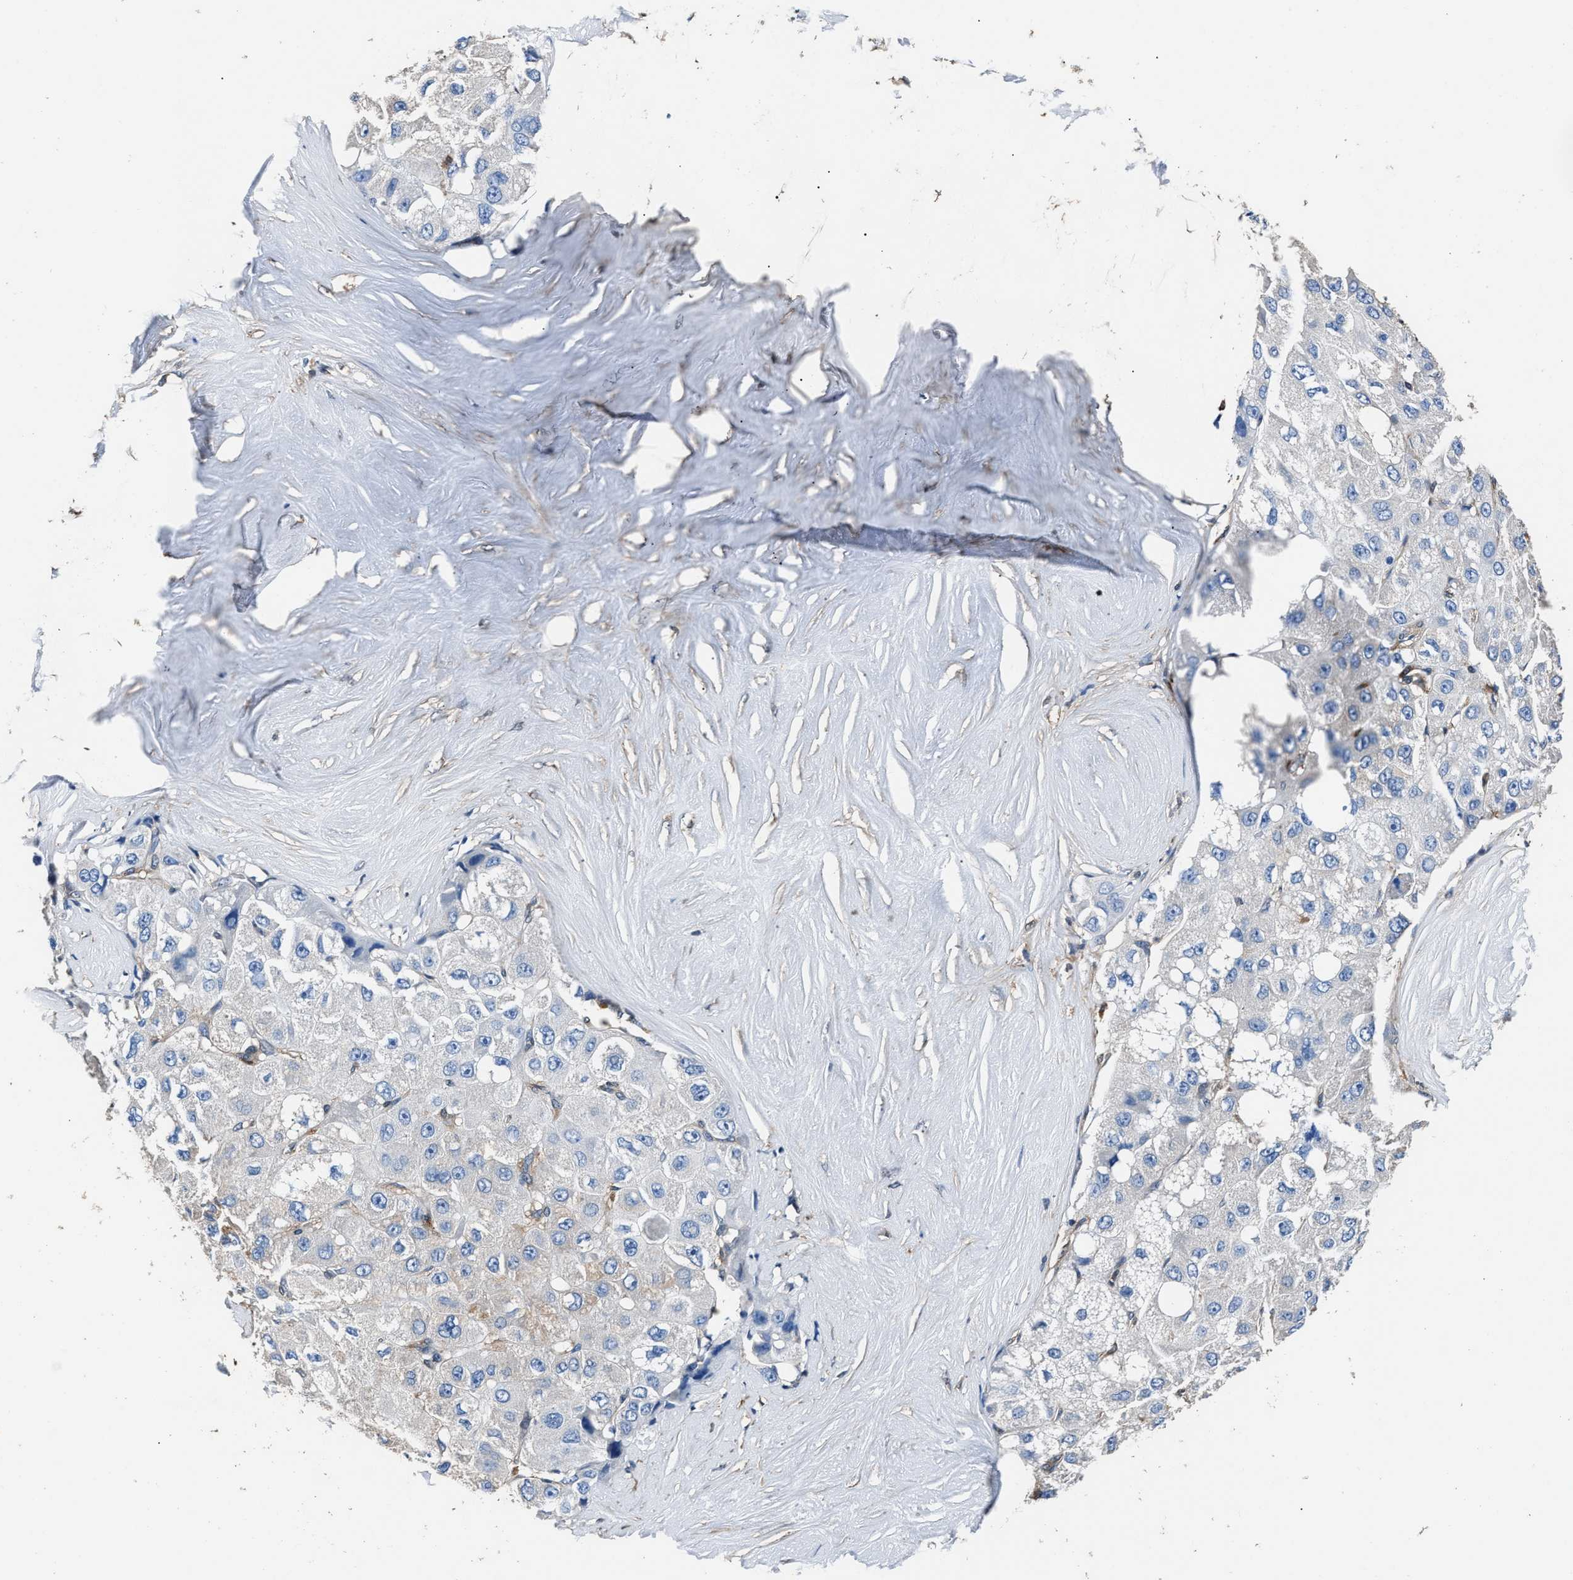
{"staining": {"intensity": "negative", "quantity": "none", "location": "none"}, "tissue": "liver cancer", "cell_type": "Tumor cells", "image_type": "cancer", "snomed": [{"axis": "morphology", "description": "Carcinoma, Hepatocellular, NOS"}, {"axis": "topography", "description": "Liver"}], "caption": "Tumor cells are negative for brown protein staining in liver cancer. Brightfield microscopy of IHC stained with DAB (brown) and hematoxylin (blue), captured at high magnification.", "gene": "GSTP1", "patient": {"sex": "male", "age": 80}}